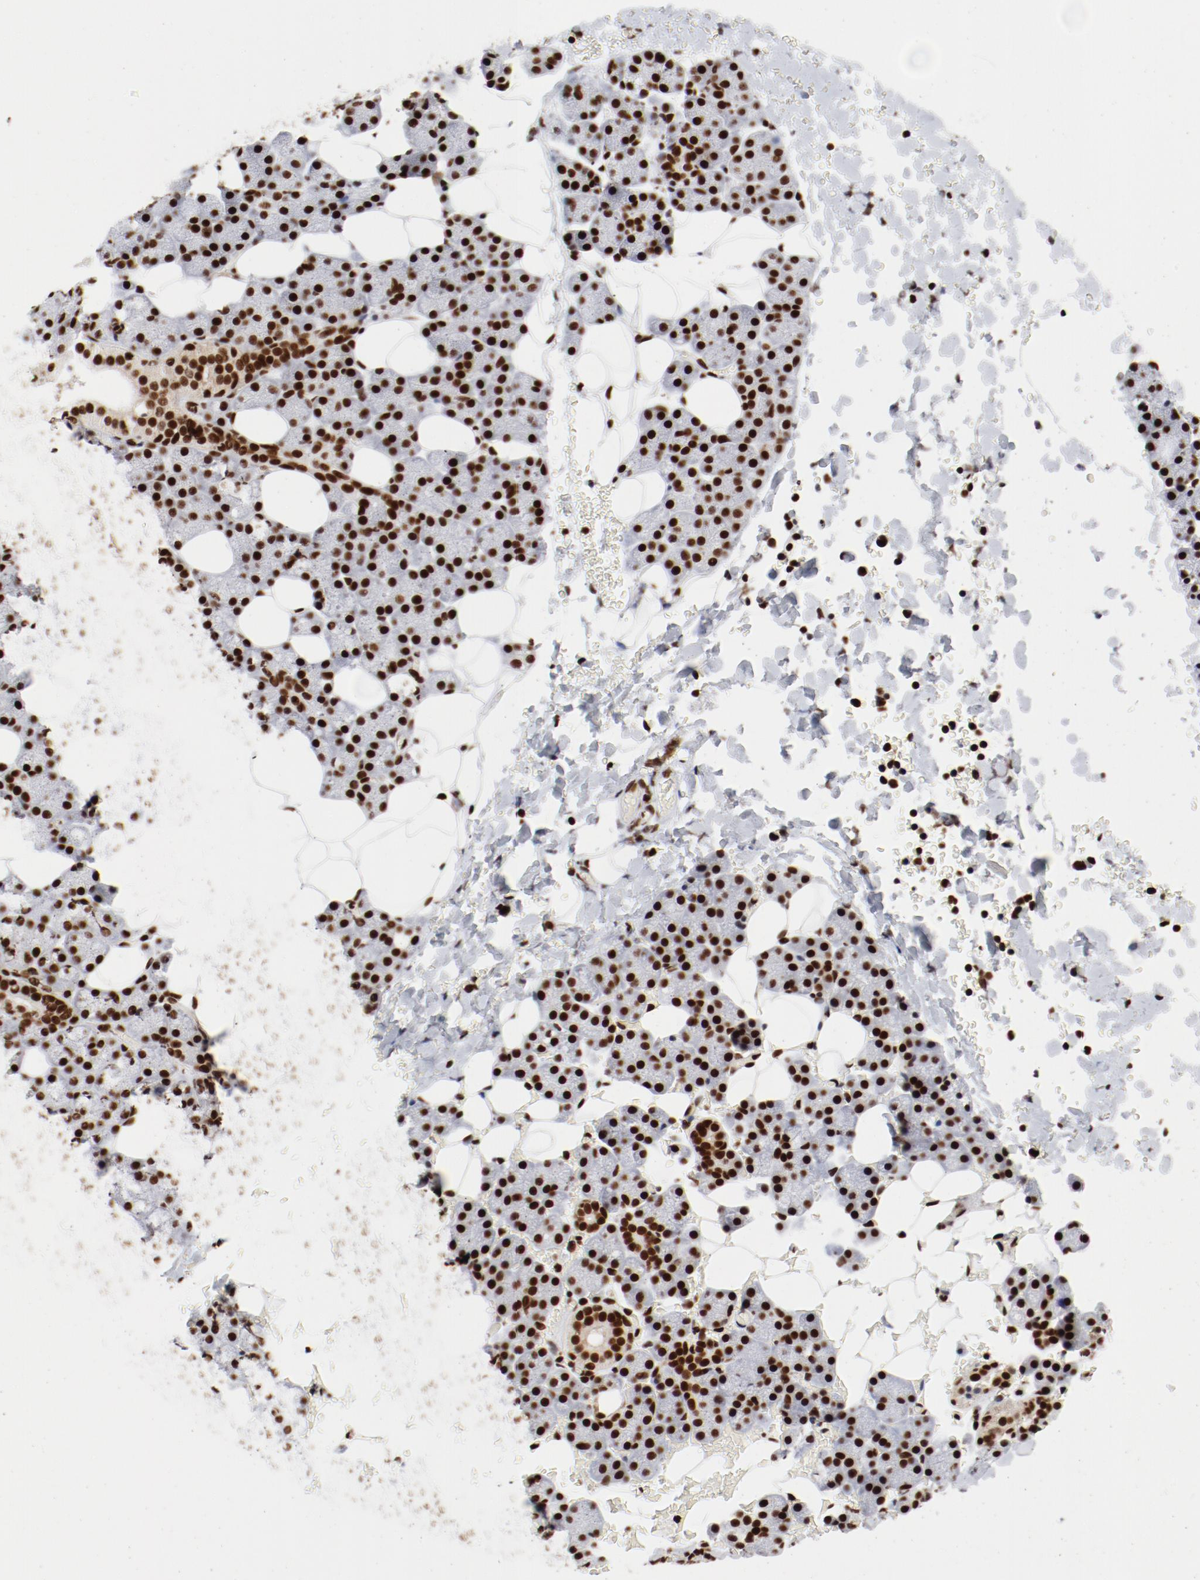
{"staining": {"intensity": "strong", "quantity": ">75%", "location": "nuclear"}, "tissue": "salivary gland", "cell_type": "Glandular cells", "image_type": "normal", "snomed": [{"axis": "morphology", "description": "Normal tissue, NOS"}, {"axis": "topography", "description": "Lymph node"}, {"axis": "topography", "description": "Salivary gland"}], "caption": "Immunohistochemical staining of normal human salivary gland reveals strong nuclear protein positivity in approximately >75% of glandular cells. (DAB IHC, brown staining for protein, blue staining for nuclei).", "gene": "NFYB", "patient": {"sex": "male", "age": 8}}